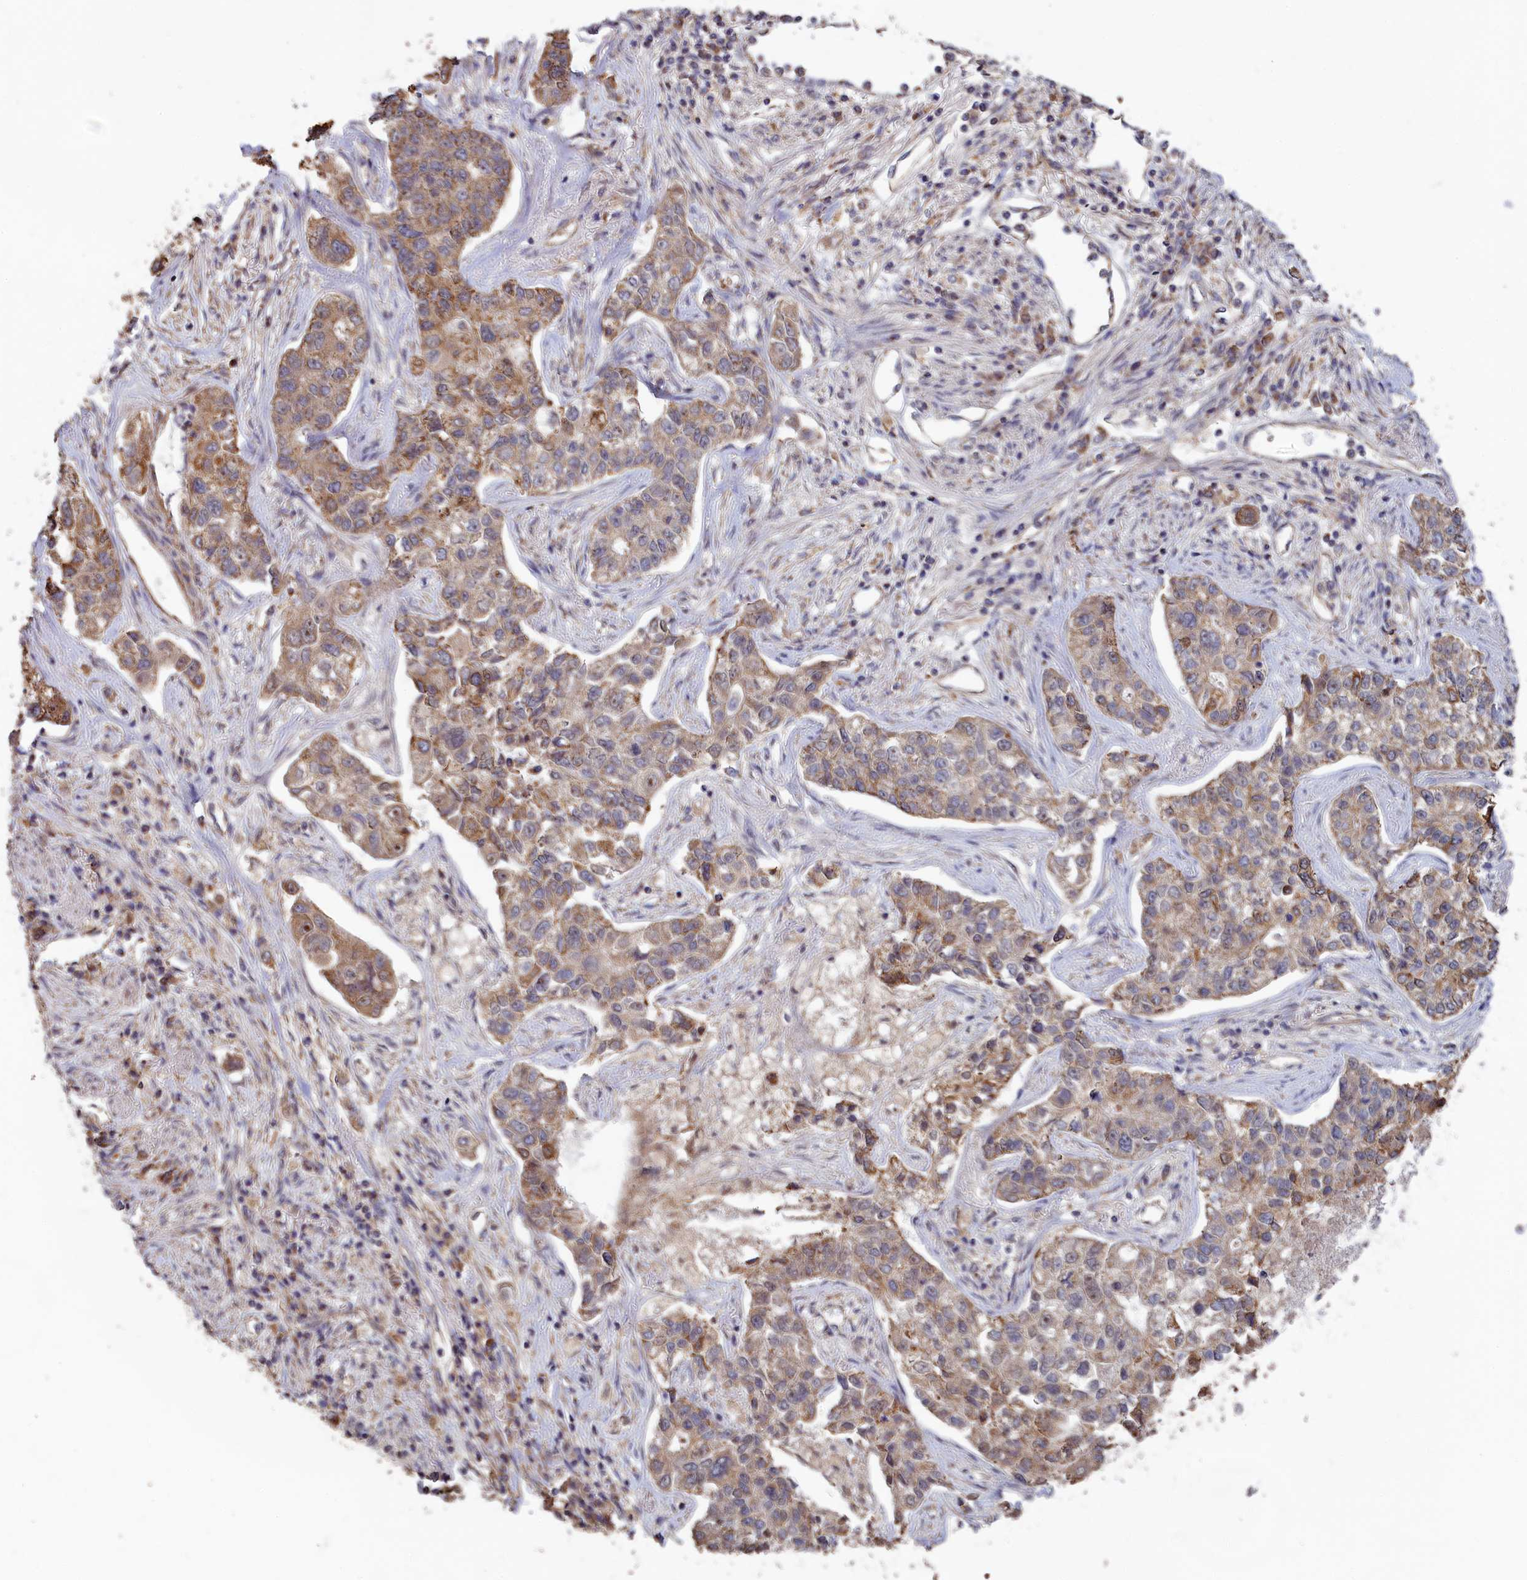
{"staining": {"intensity": "moderate", "quantity": "<25%", "location": "cytoplasmic/membranous"}, "tissue": "lung cancer", "cell_type": "Tumor cells", "image_type": "cancer", "snomed": [{"axis": "morphology", "description": "Adenocarcinoma, NOS"}, {"axis": "topography", "description": "Lung"}], "caption": "Brown immunohistochemical staining in human lung cancer (adenocarcinoma) exhibits moderate cytoplasmic/membranous staining in approximately <25% of tumor cells.", "gene": "ZNF816", "patient": {"sex": "male", "age": 49}}